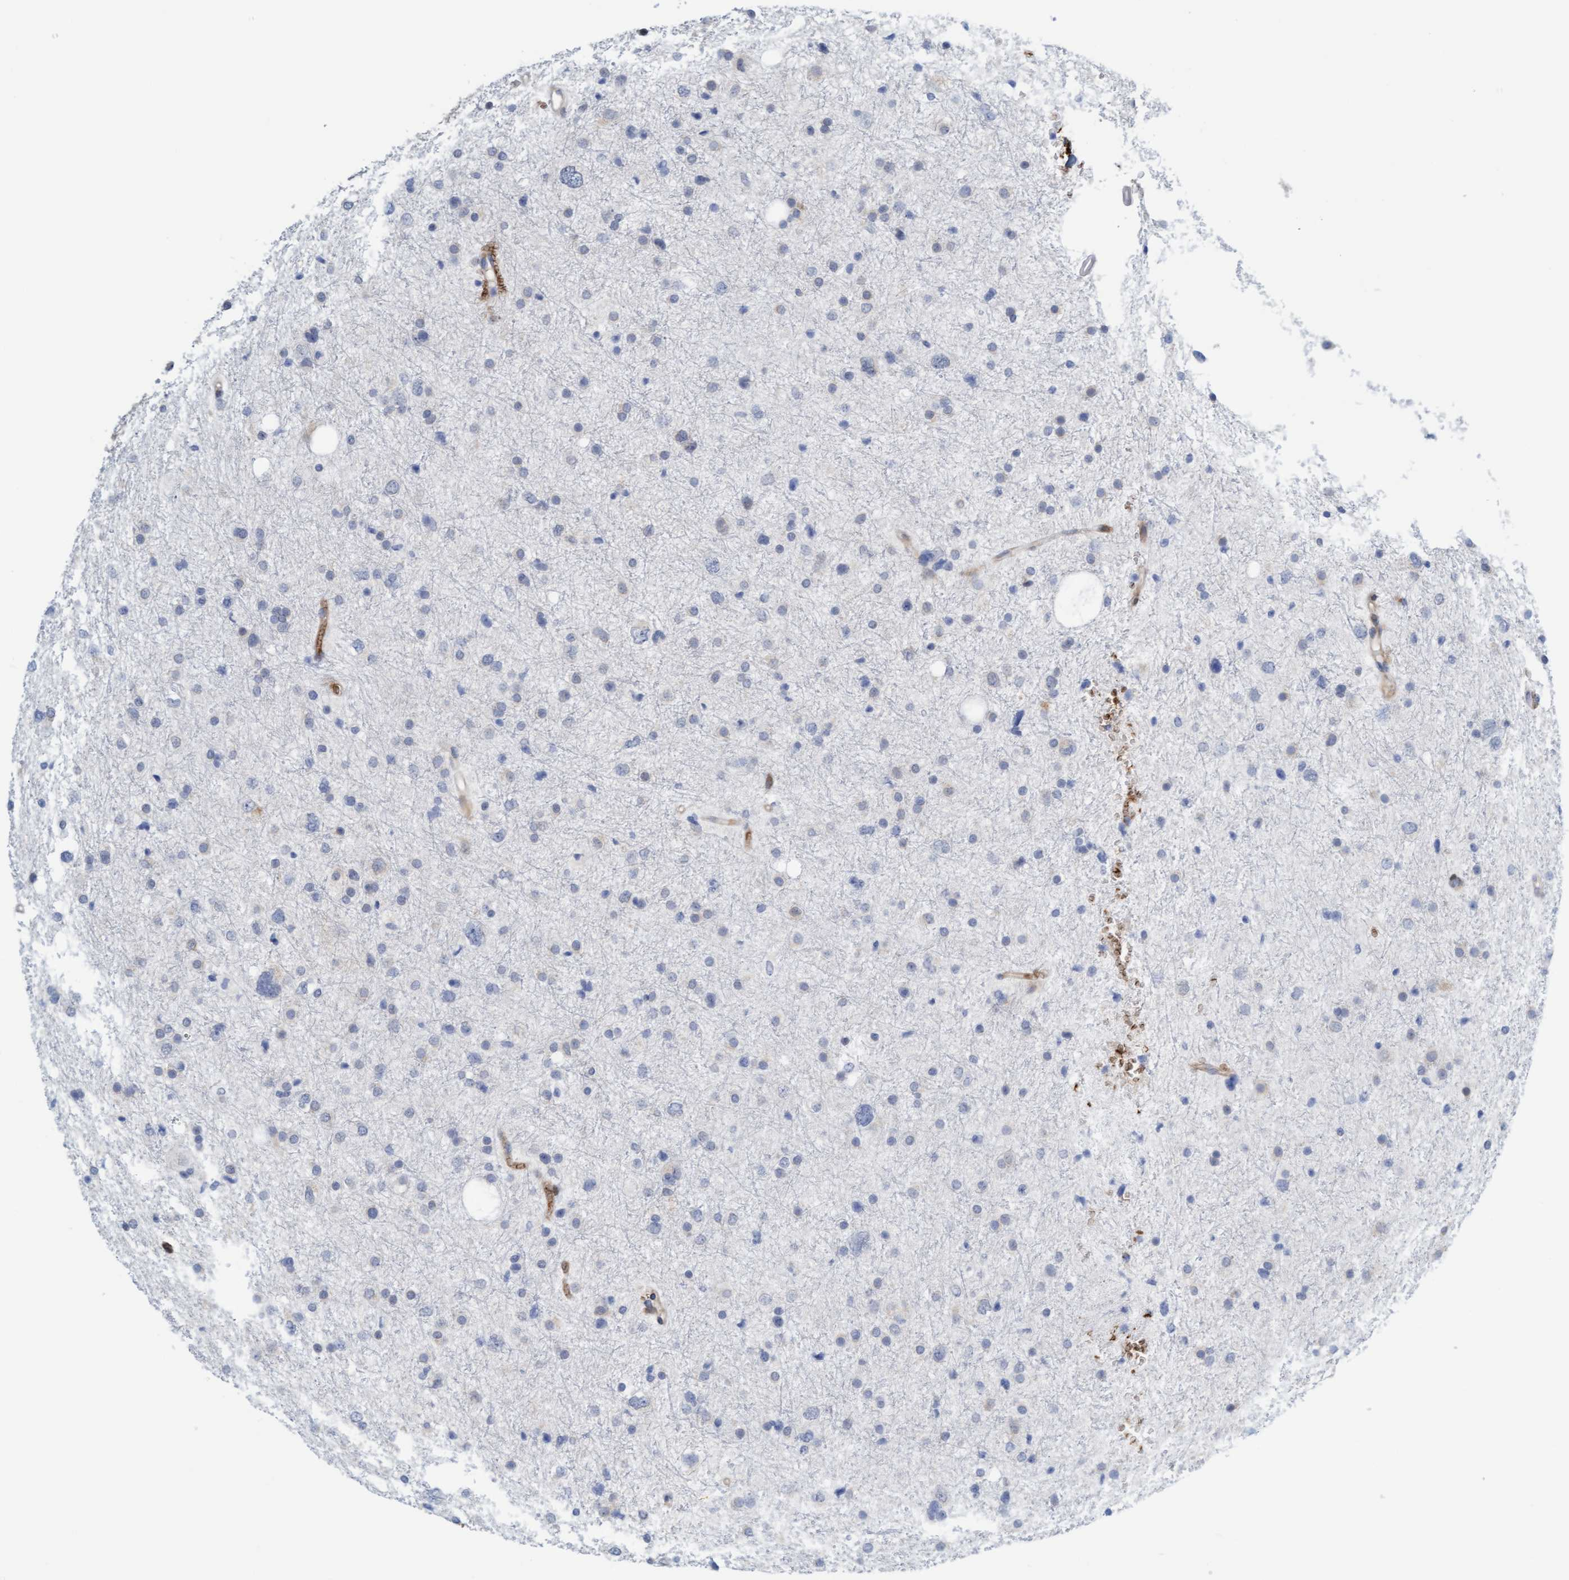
{"staining": {"intensity": "negative", "quantity": "none", "location": "none"}, "tissue": "glioma", "cell_type": "Tumor cells", "image_type": "cancer", "snomed": [{"axis": "morphology", "description": "Glioma, malignant, Low grade"}, {"axis": "topography", "description": "Brain"}], "caption": "Human malignant glioma (low-grade) stained for a protein using immunohistochemistry reveals no staining in tumor cells.", "gene": "EIF4EBP1", "patient": {"sex": "female", "age": 37}}